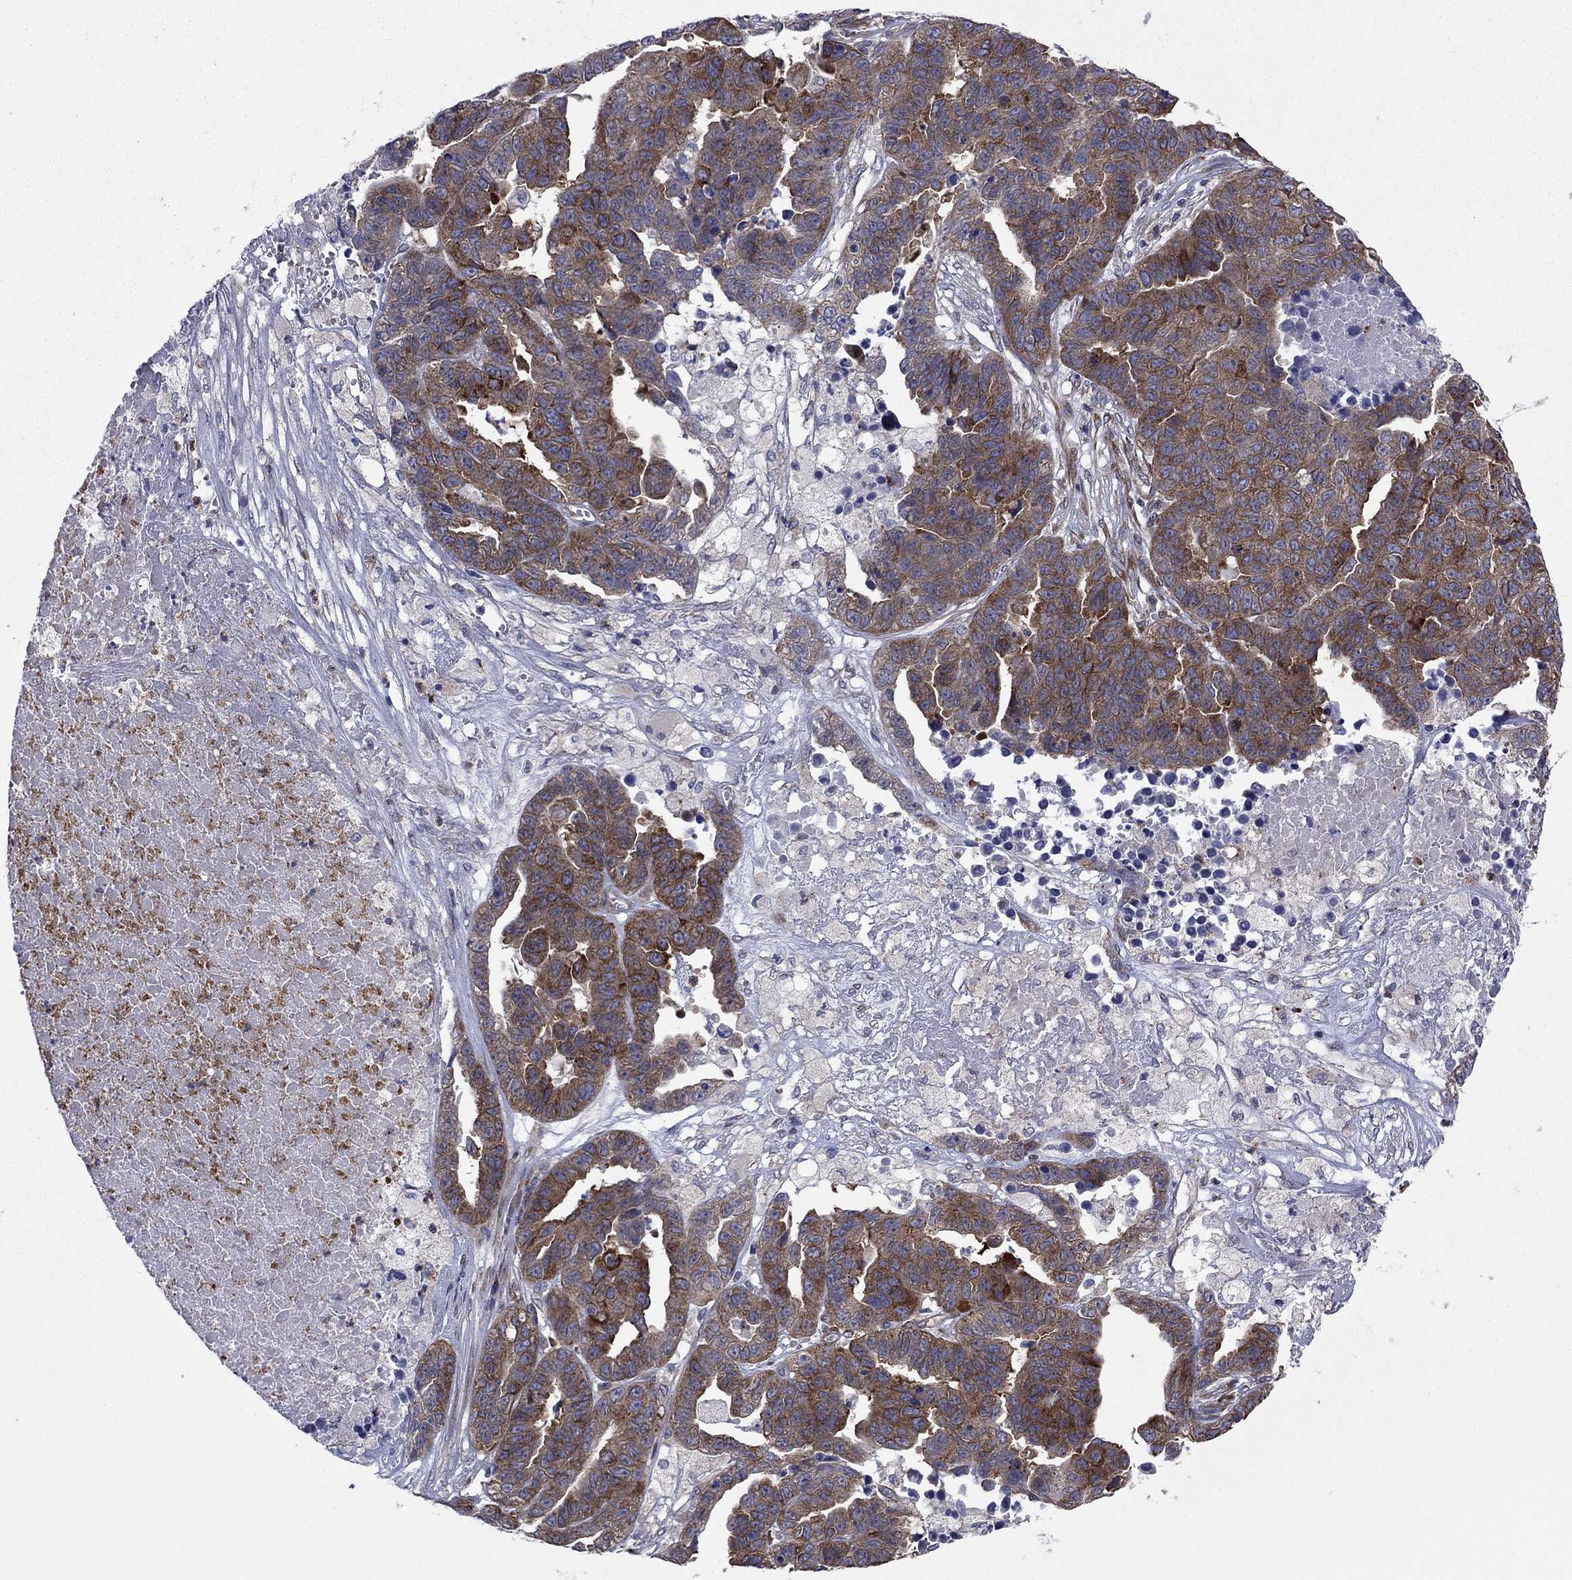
{"staining": {"intensity": "strong", "quantity": ">75%", "location": "cytoplasmic/membranous"}, "tissue": "ovarian cancer", "cell_type": "Tumor cells", "image_type": "cancer", "snomed": [{"axis": "morphology", "description": "Cystadenocarcinoma, serous, NOS"}, {"axis": "topography", "description": "Ovary"}], "caption": "Human ovarian serous cystadenocarcinoma stained with a protein marker exhibits strong staining in tumor cells.", "gene": "GPR155", "patient": {"sex": "female", "age": 87}}